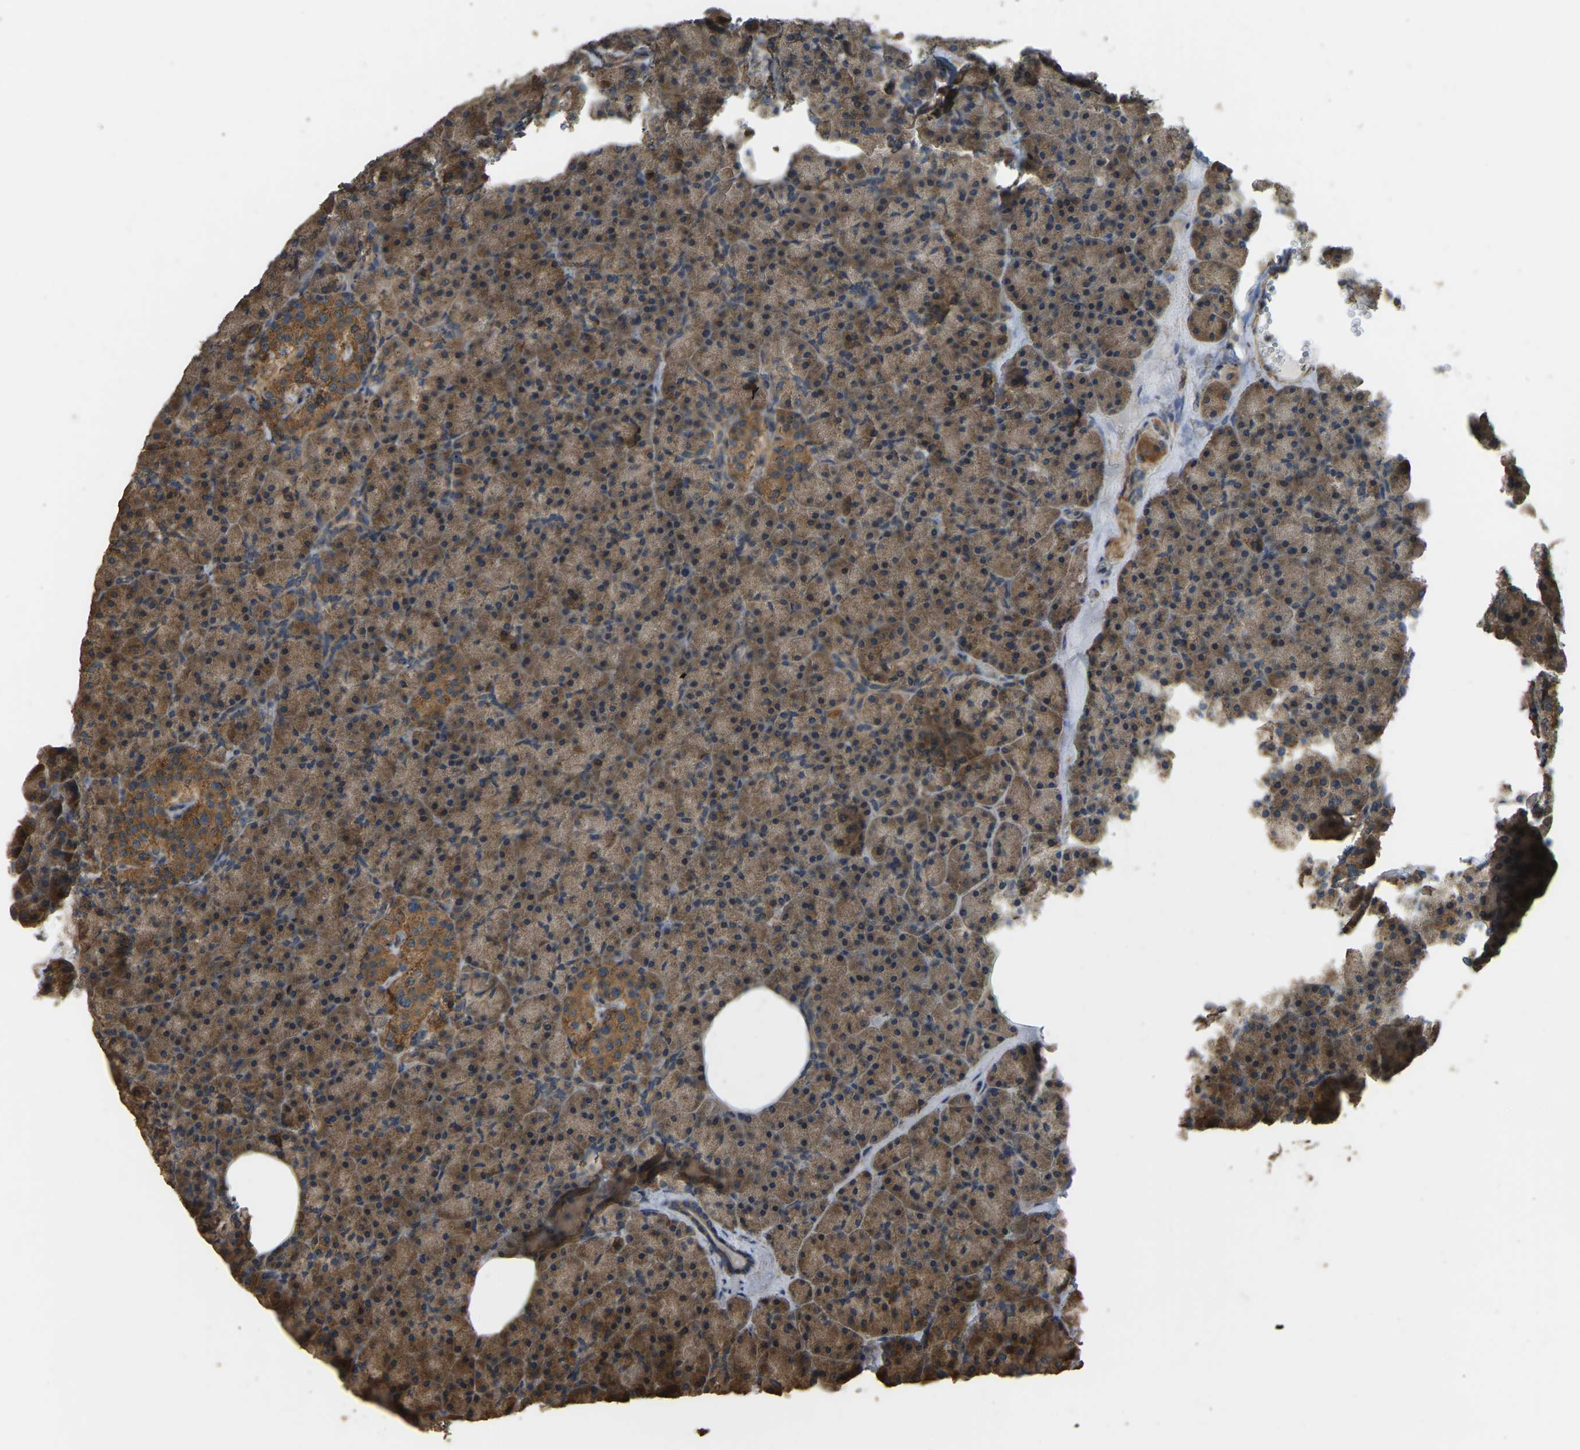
{"staining": {"intensity": "moderate", "quantity": ">75%", "location": "cytoplasmic/membranous"}, "tissue": "pancreas", "cell_type": "Exocrine glandular cells", "image_type": "normal", "snomed": [{"axis": "morphology", "description": "Normal tissue, NOS"}, {"axis": "morphology", "description": "Carcinoid, malignant, NOS"}, {"axis": "topography", "description": "Pancreas"}], "caption": "An immunohistochemistry photomicrograph of benign tissue is shown. Protein staining in brown shows moderate cytoplasmic/membranous positivity in pancreas within exocrine glandular cells.", "gene": "GNG2", "patient": {"sex": "female", "age": 35}}